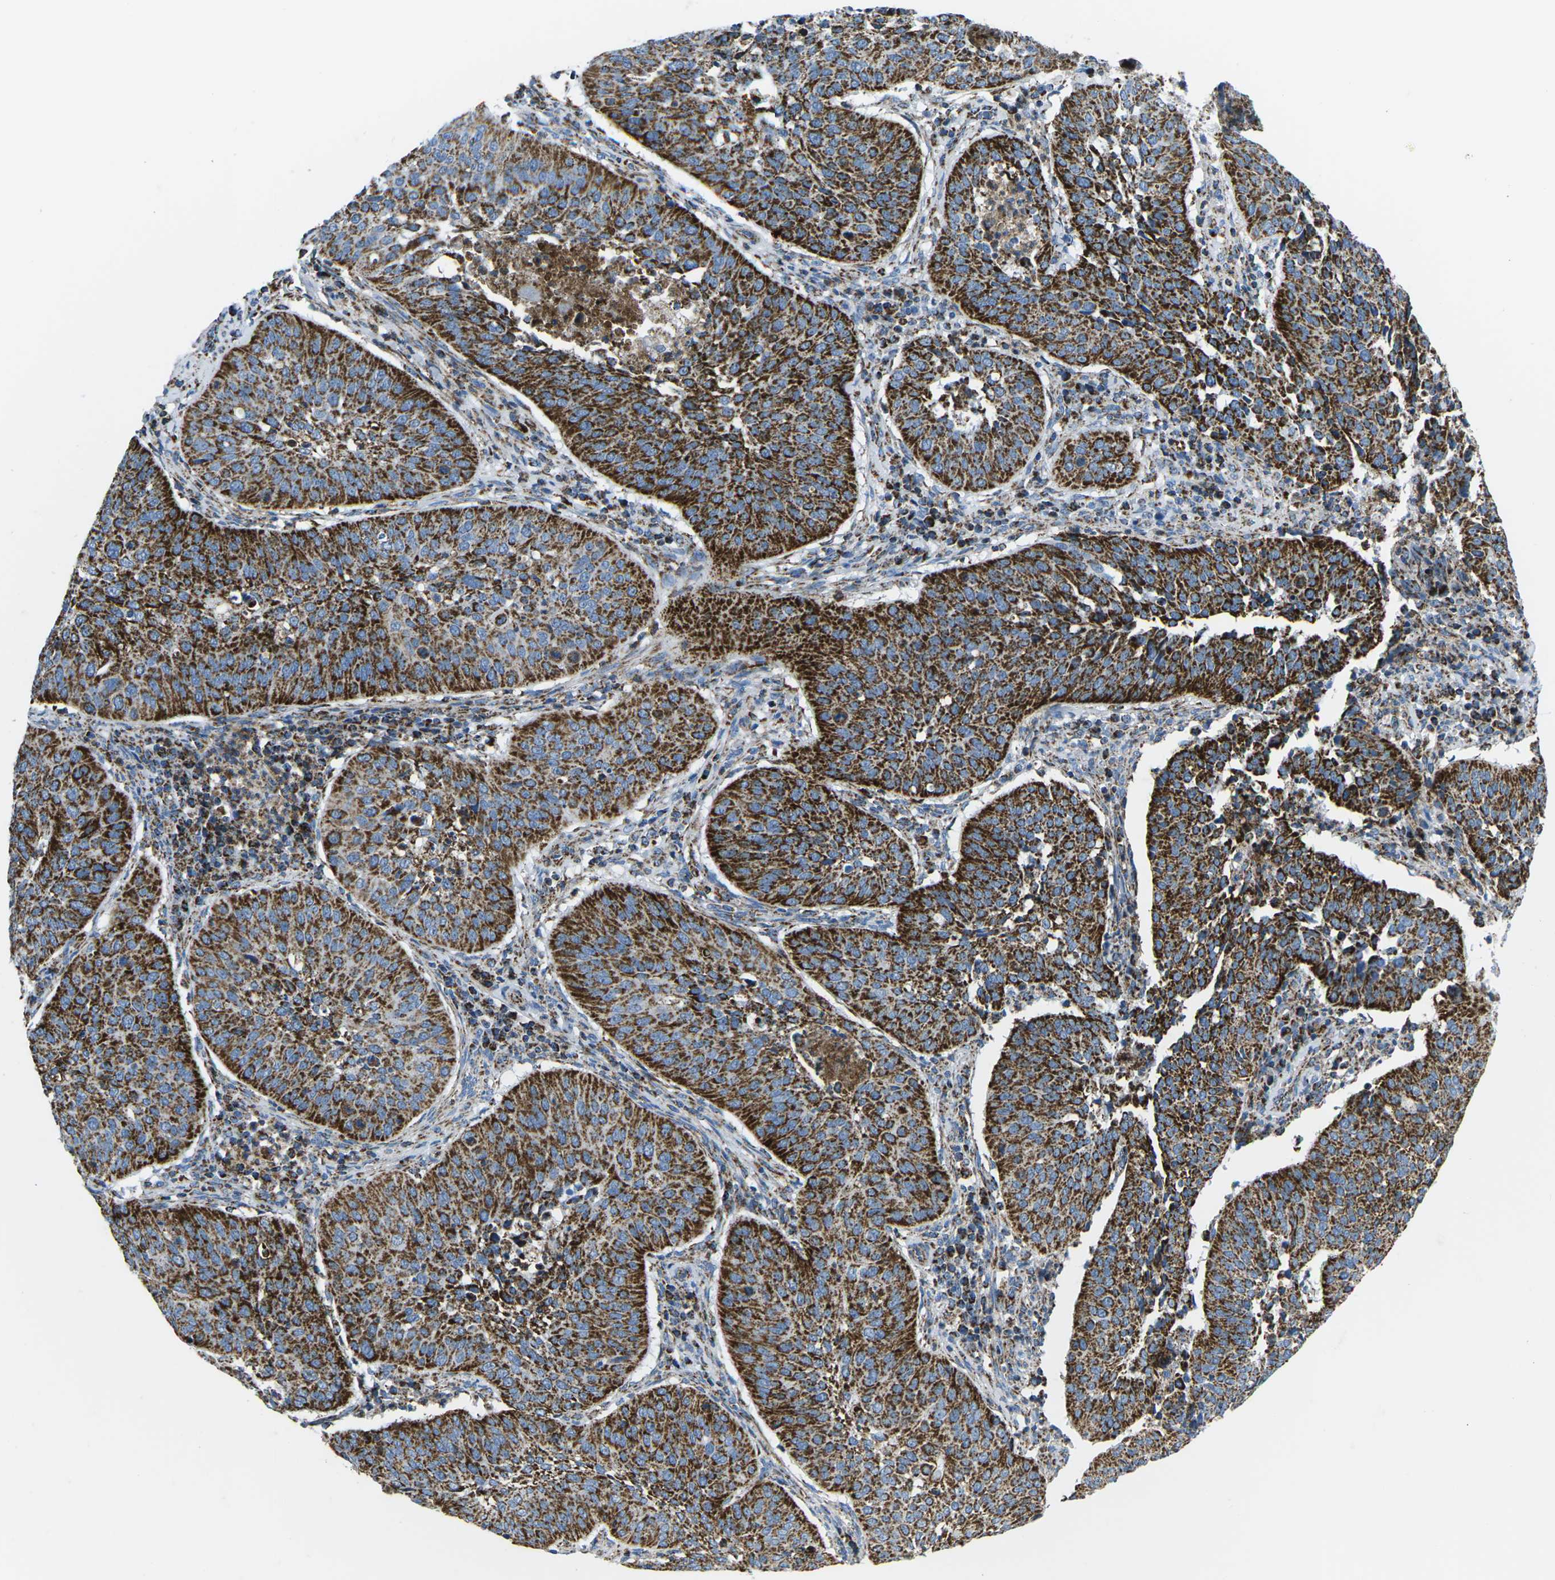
{"staining": {"intensity": "strong", "quantity": ">75%", "location": "cytoplasmic/membranous"}, "tissue": "cervical cancer", "cell_type": "Tumor cells", "image_type": "cancer", "snomed": [{"axis": "morphology", "description": "Normal tissue, NOS"}, {"axis": "morphology", "description": "Squamous cell carcinoma, NOS"}, {"axis": "topography", "description": "Cervix"}], "caption": "IHC (DAB) staining of cervical cancer shows strong cytoplasmic/membranous protein positivity in approximately >75% of tumor cells. Immunohistochemistry (ihc) stains the protein in brown and the nuclei are stained blue.", "gene": "COX6C", "patient": {"sex": "female", "age": 39}}